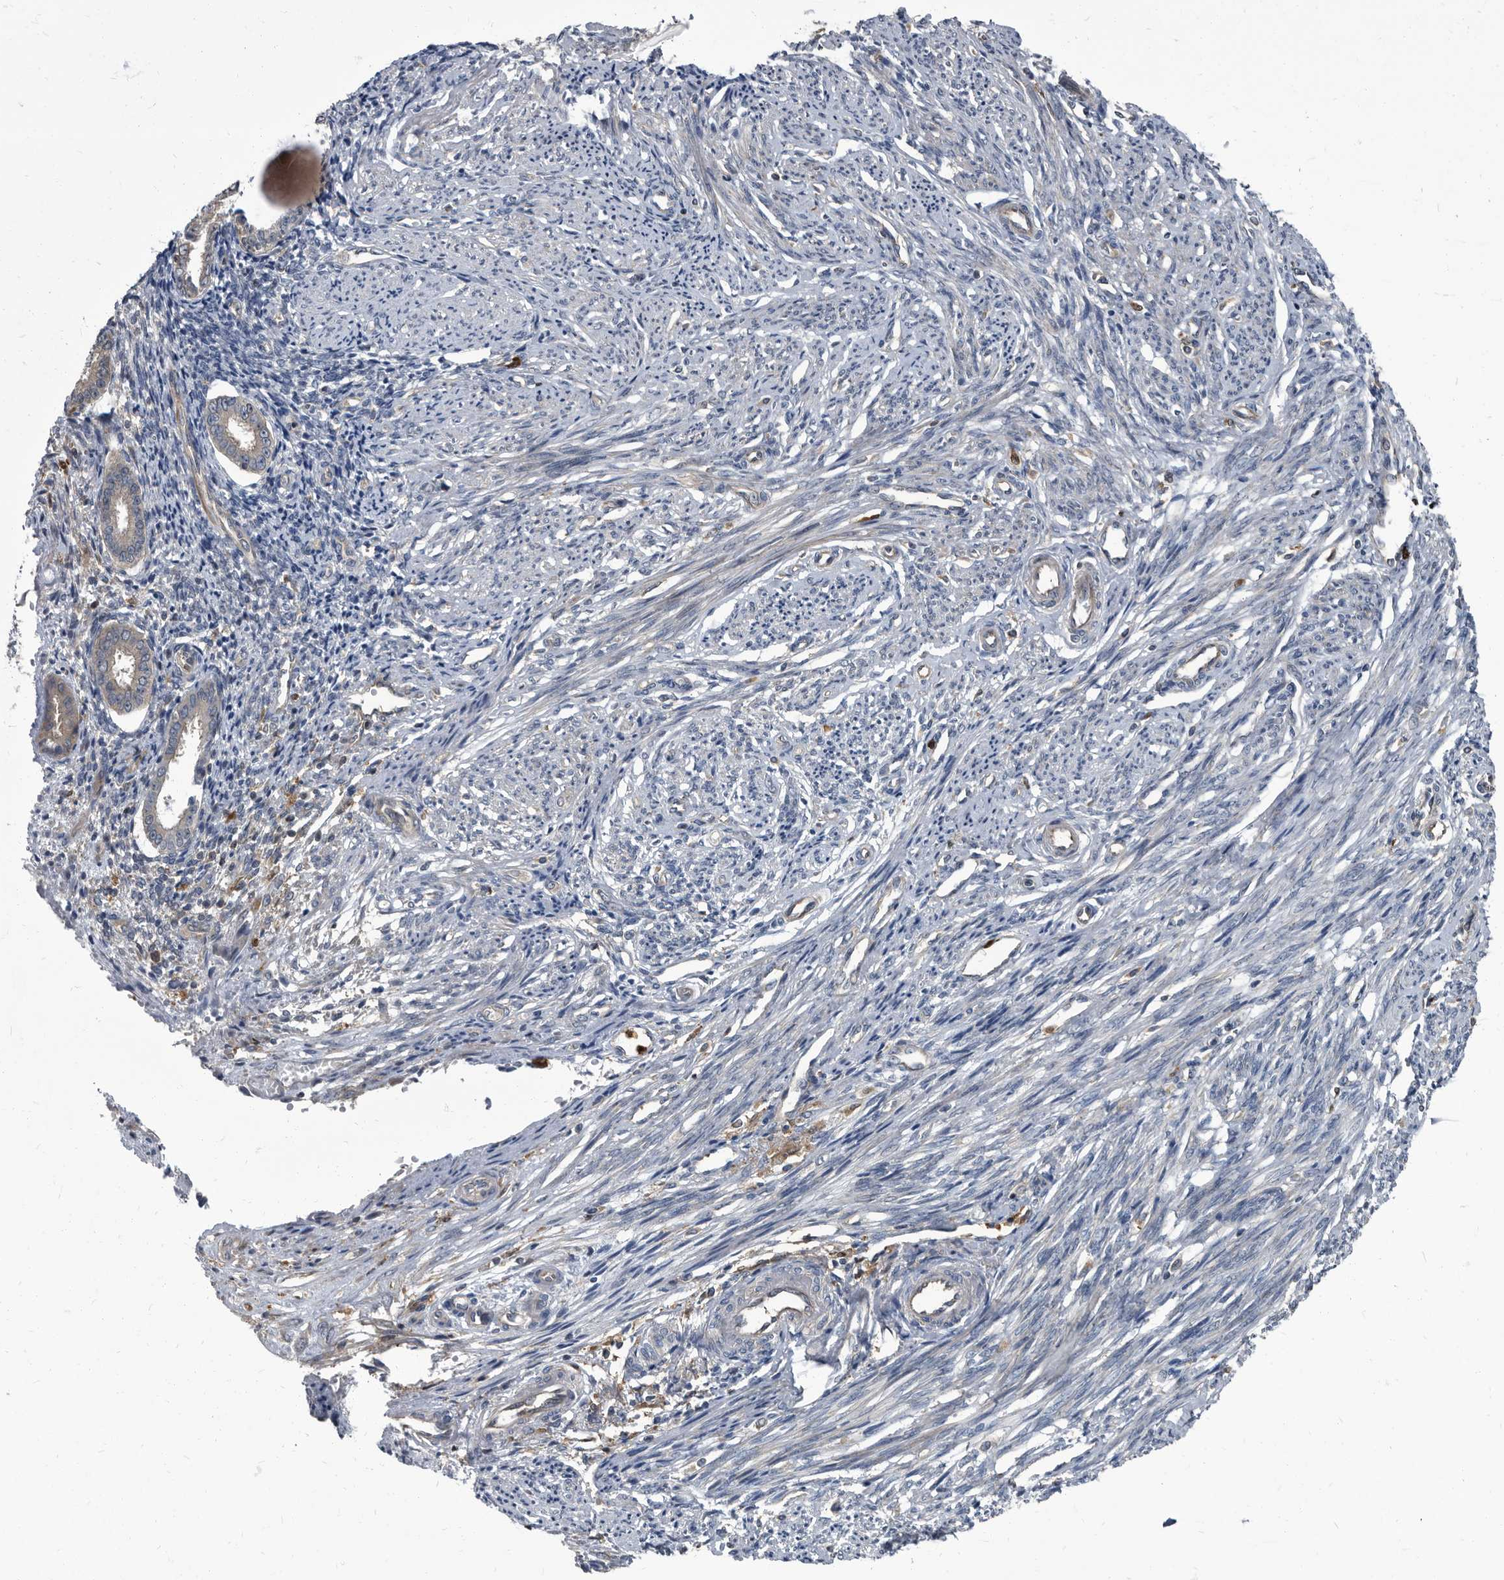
{"staining": {"intensity": "negative", "quantity": "none", "location": "none"}, "tissue": "endometrium", "cell_type": "Cells in endometrial stroma", "image_type": "normal", "snomed": [{"axis": "morphology", "description": "Normal tissue, NOS"}, {"axis": "topography", "description": "Endometrium"}], "caption": "Immunohistochemistry (IHC) photomicrograph of unremarkable human endometrium stained for a protein (brown), which shows no staining in cells in endometrial stroma.", "gene": "CDV3", "patient": {"sex": "female", "age": 56}}